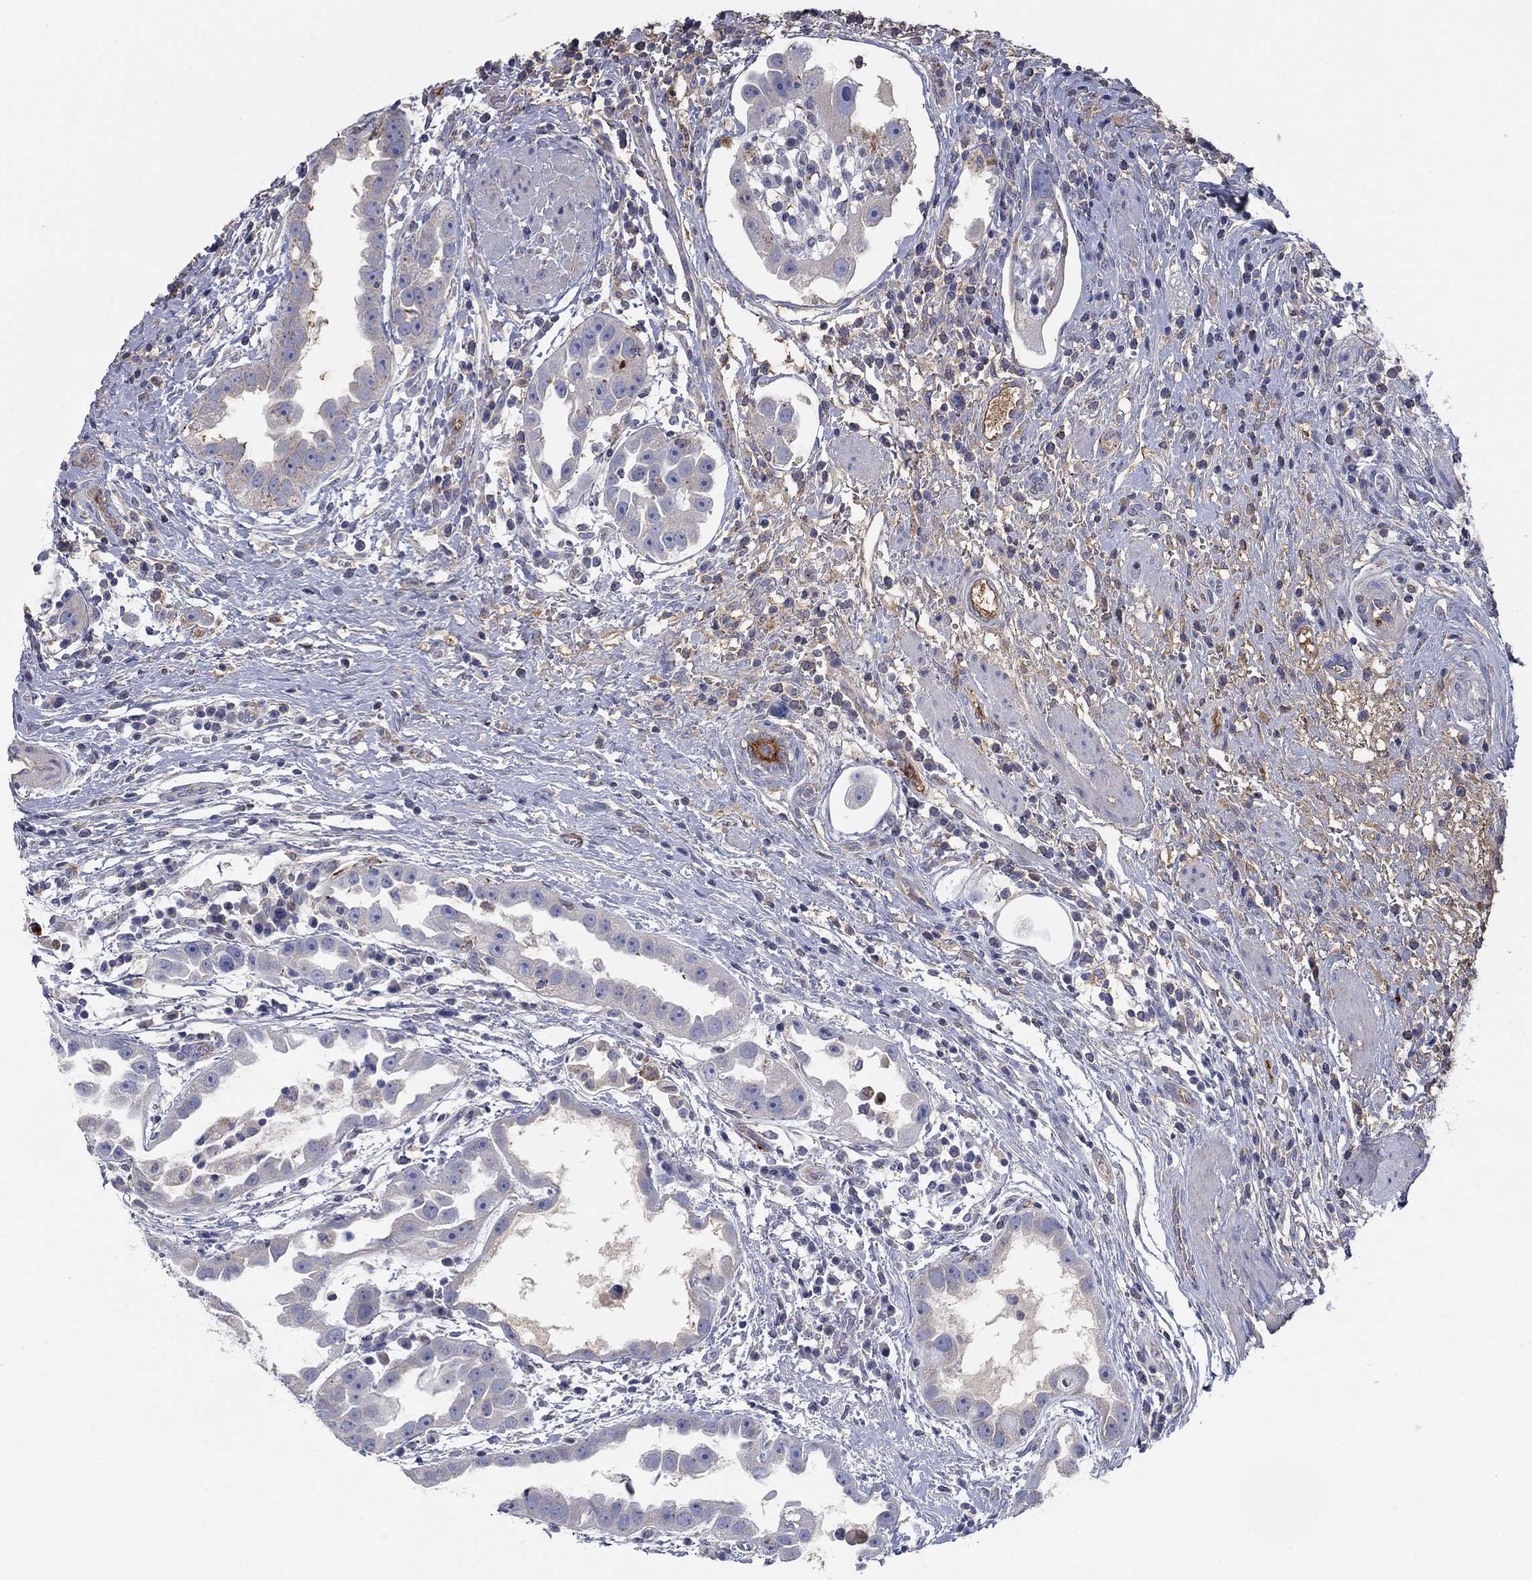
{"staining": {"intensity": "negative", "quantity": "none", "location": "none"}, "tissue": "urothelial cancer", "cell_type": "Tumor cells", "image_type": "cancer", "snomed": [{"axis": "morphology", "description": "Urothelial carcinoma, High grade"}, {"axis": "topography", "description": "Urinary bladder"}], "caption": "A micrograph of human urothelial carcinoma (high-grade) is negative for staining in tumor cells. Nuclei are stained in blue.", "gene": "APOC3", "patient": {"sex": "female", "age": 41}}